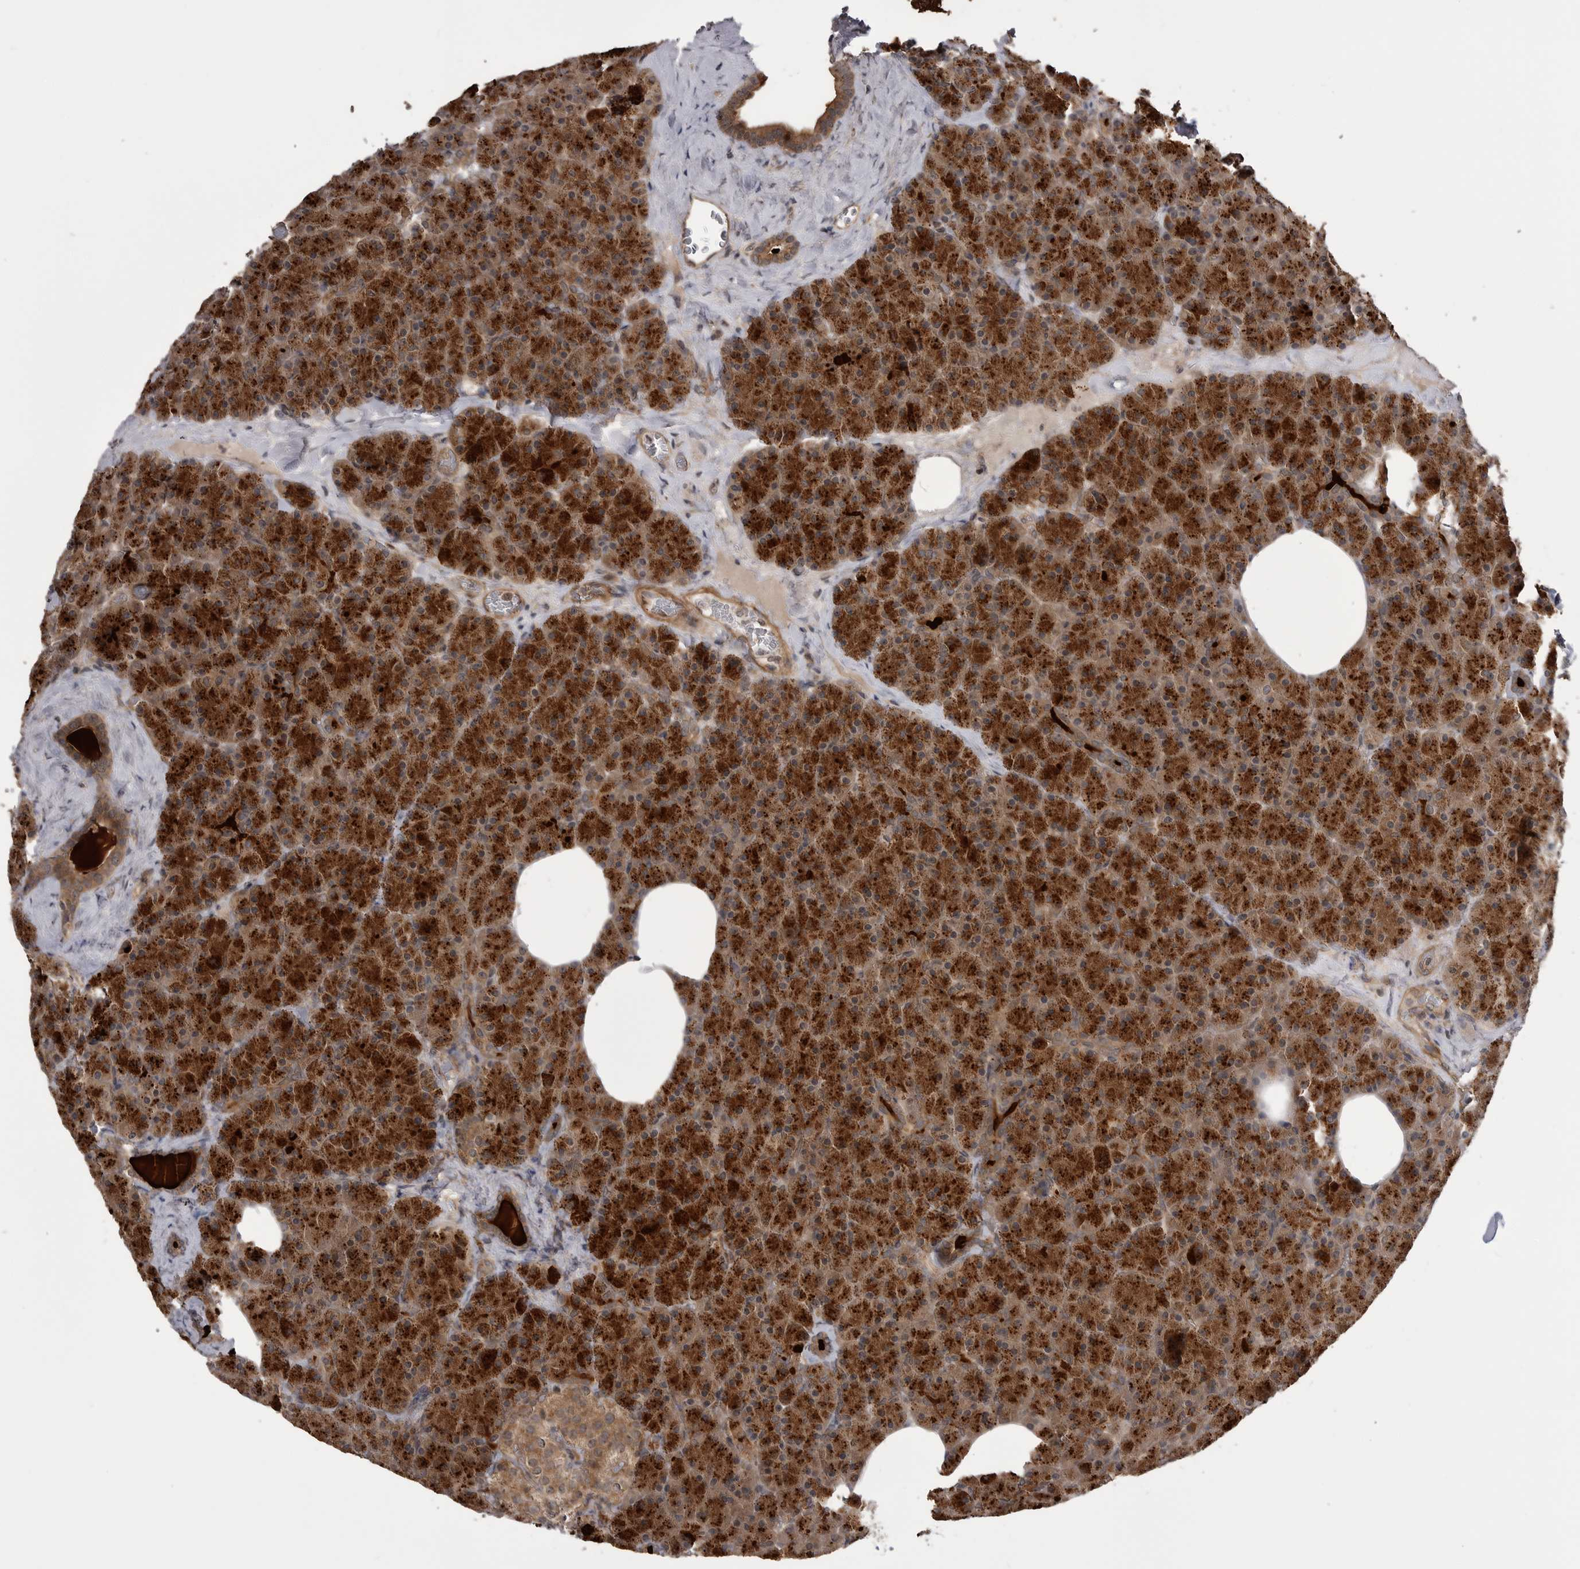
{"staining": {"intensity": "strong", "quantity": ">75%", "location": "cytoplasmic/membranous"}, "tissue": "pancreas", "cell_type": "Exocrine glandular cells", "image_type": "normal", "snomed": [{"axis": "morphology", "description": "Normal tissue, NOS"}, {"axis": "morphology", "description": "Carcinoid, malignant, NOS"}, {"axis": "topography", "description": "Pancreas"}], "caption": "A high amount of strong cytoplasmic/membranous expression is seen in approximately >75% of exocrine glandular cells in unremarkable pancreas.", "gene": "PDCL", "patient": {"sex": "female", "age": 35}}